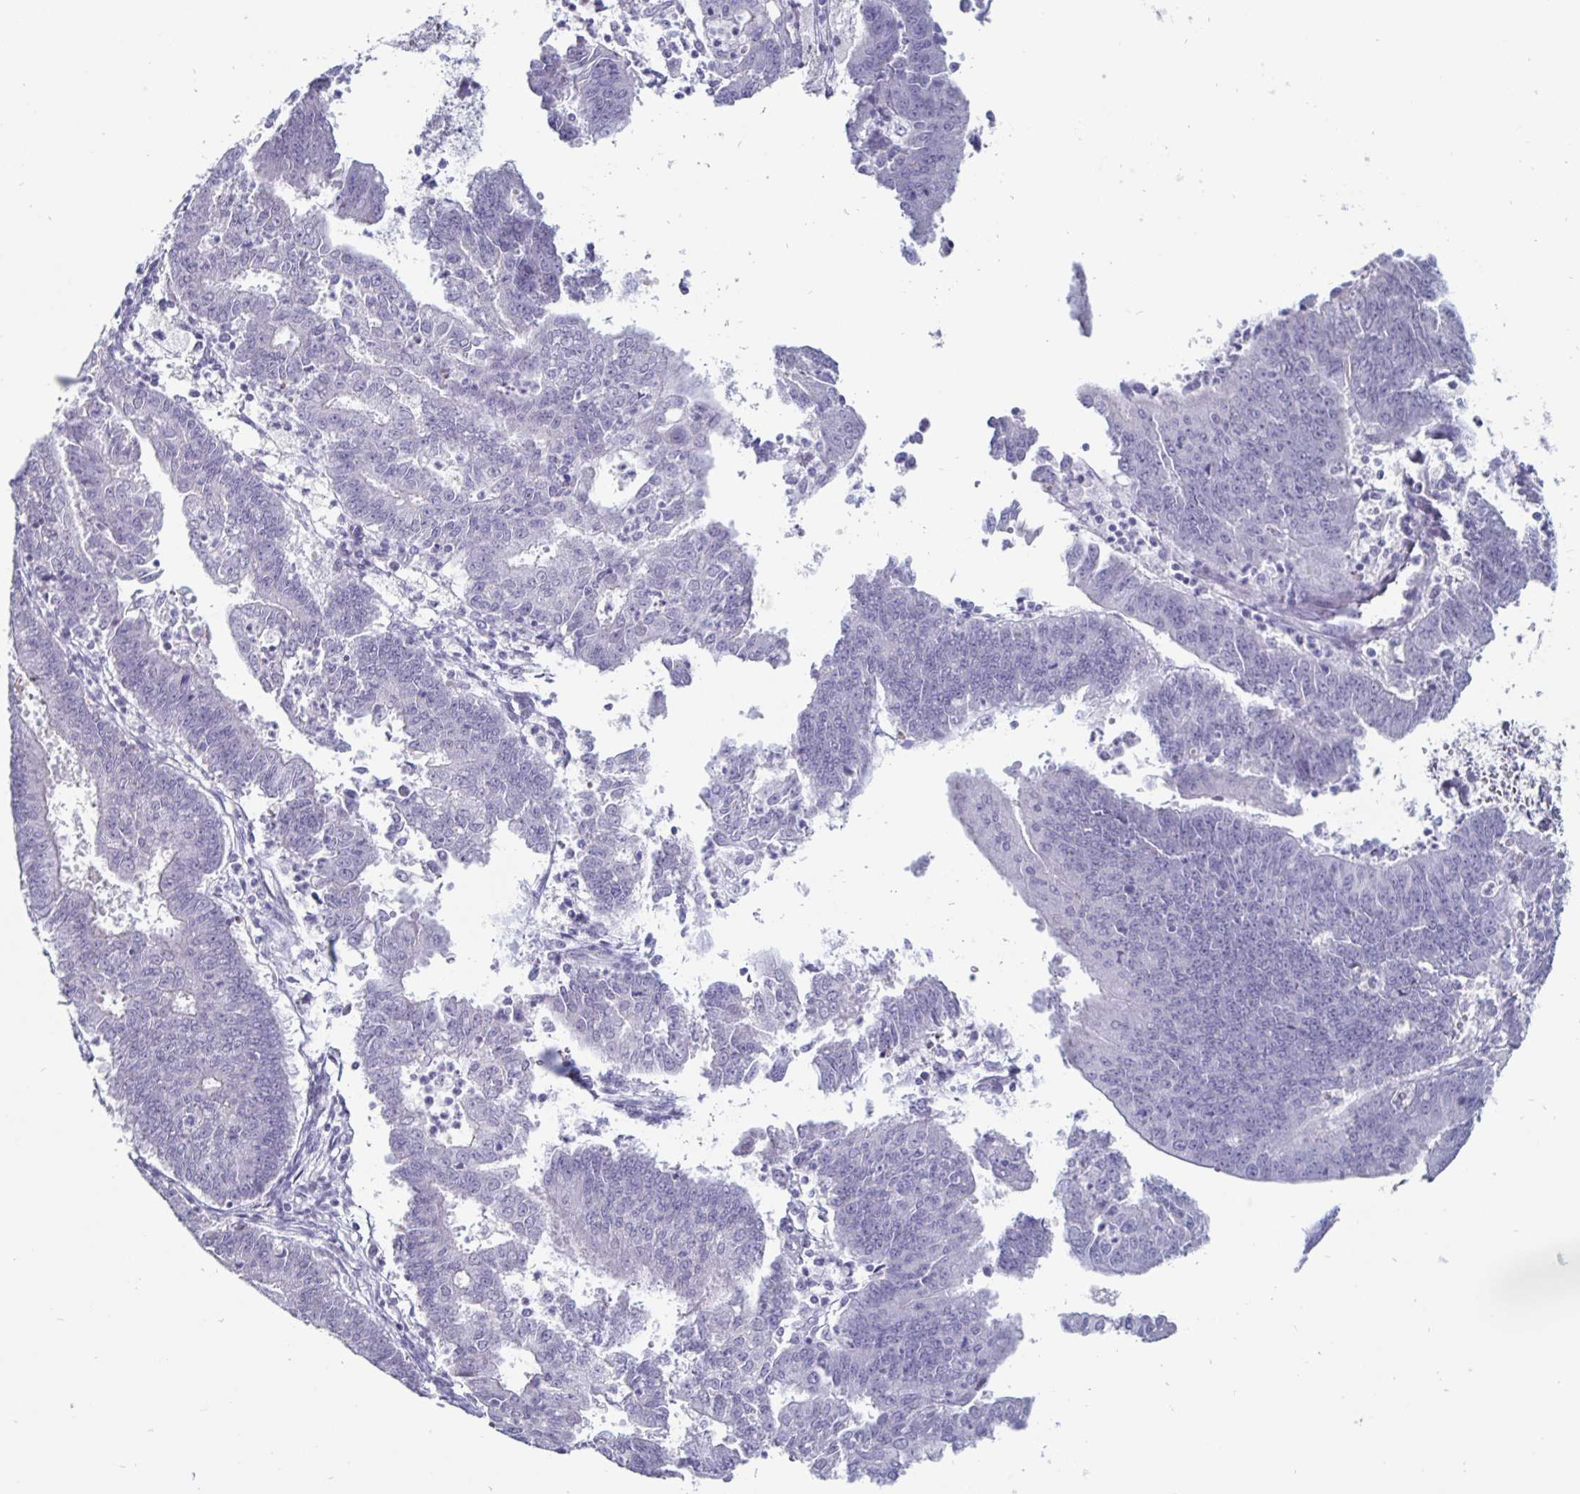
{"staining": {"intensity": "negative", "quantity": "none", "location": "none"}, "tissue": "endometrial cancer", "cell_type": "Tumor cells", "image_type": "cancer", "snomed": [{"axis": "morphology", "description": "Adenocarcinoma, NOS"}, {"axis": "topography", "description": "Endometrium"}], "caption": "Immunohistochemistry (IHC) of human endometrial cancer (adenocarcinoma) exhibits no expression in tumor cells. (DAB (3,3'-diaminobenzidine) immunohistochemistry with hematoxylin counter stain).", "gene": "OOSP2", "patient": {"sex": "female", "age": 73}}